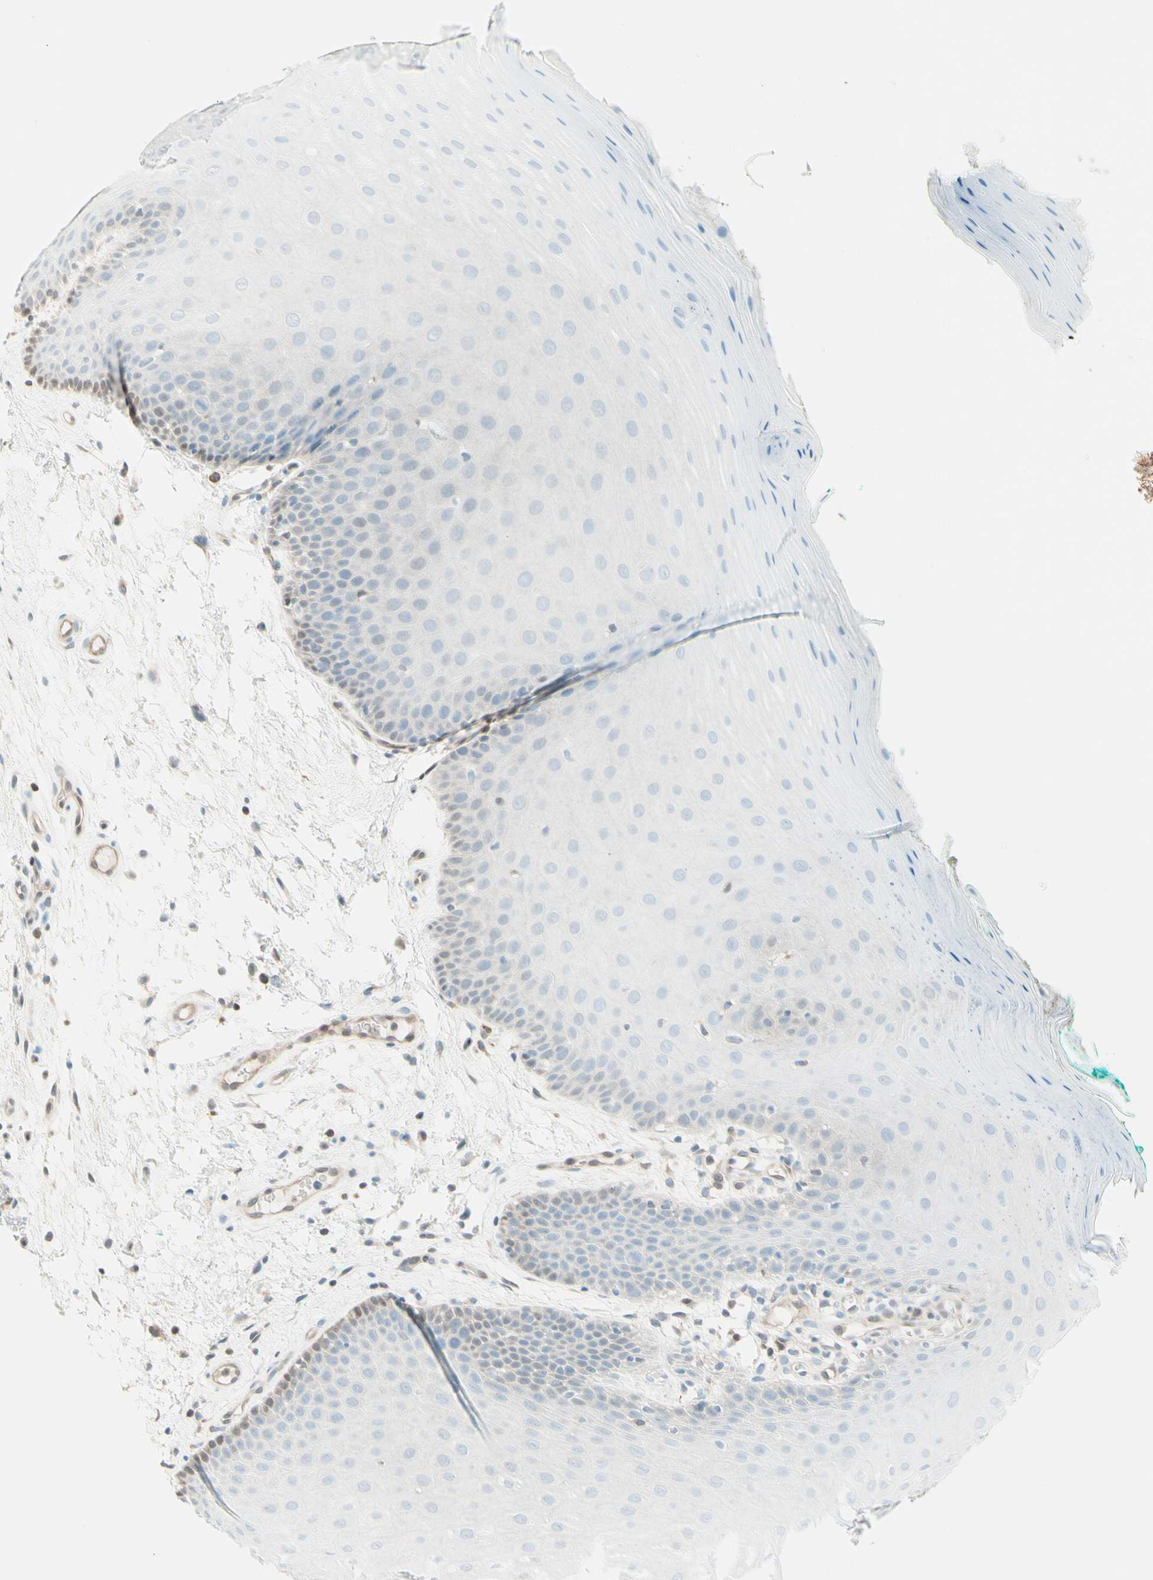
{"staining": {"intensity": "weak", "quantity": "<25%", "location": "nuclear"}, "tissue": "oral mucosa", "cell_type": "Squamous epithelial cells", "image_type": "normal", "snomed": [{"axis": "morphology", "description": "Normal tissue, NOS"}, {"axis": "topography", "description": "Skeletal muscle"}, {"axis": "topography", "description": "Oral tissue"}], "caption": "Immunohistochemistry histopathology image of benign oral mucosa: oral mucosa stained with DAB shows no significant protein positivity in squamous epithelial cells. The staining was performed using DAB to visualize the protein expression in brown, while the nuclei were stained in blue with hematoxylin (Magnification: 20x).", "gene": "UPK3B", "patient": {"sex": "male", "age": 58}}